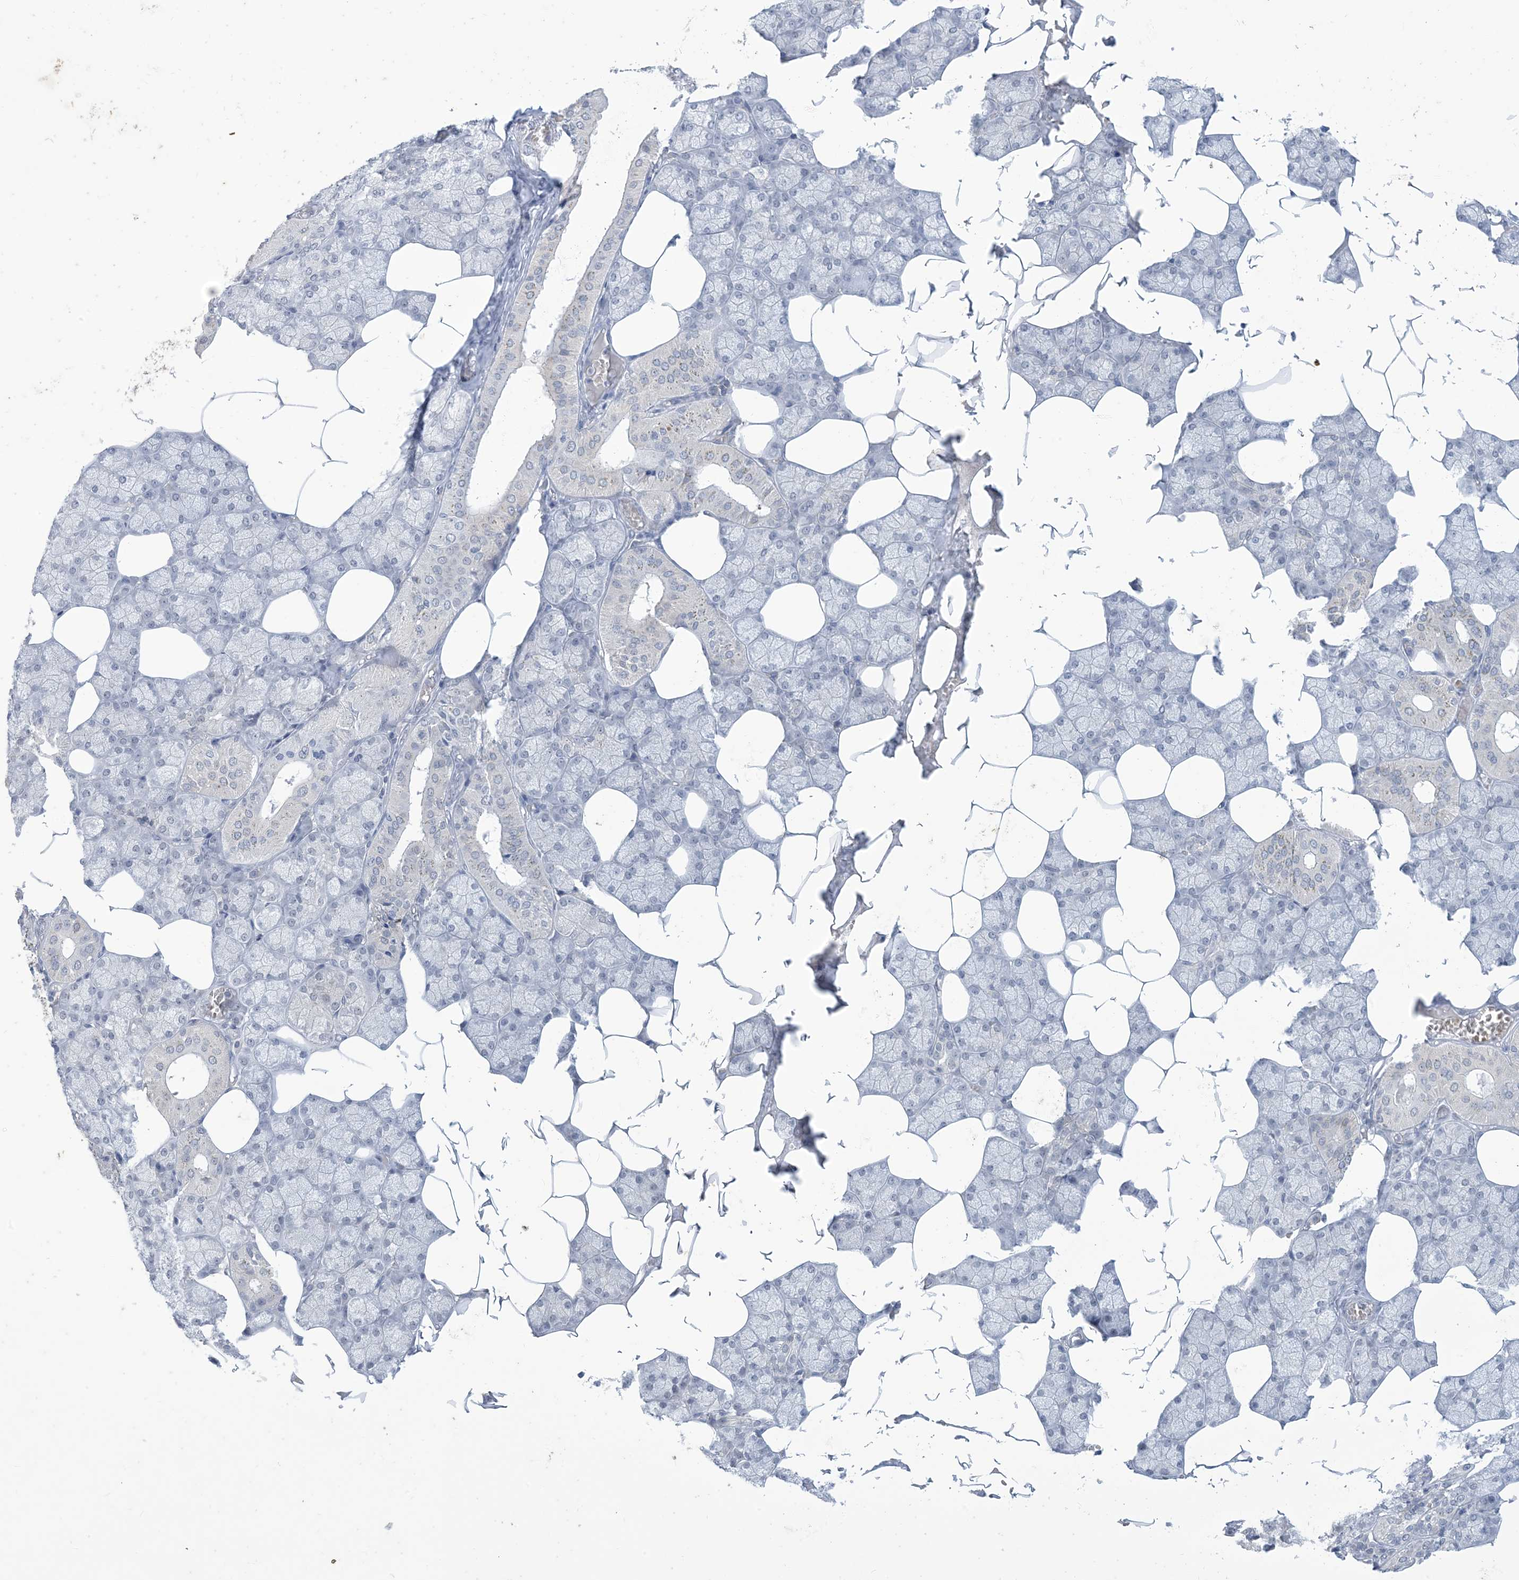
{"staining": {"intensity": "weak", "quantity": "<25%", "location": "nuclear"}, "tissue": "salivary gland", "cell_type": "Glandular cells", "image_type": "normal", "snomed": [{"axis": "morphology", "description": "Normal tissue, NOS"}, {"axis": "topography", "description": "Salivary gland"}], "caption": "This is an IHC micrograph of benign human salivary gland. There is no staining in glandular cells.", "gene": "ZNF674", "patient": {"sex": "male", "age": 62}}